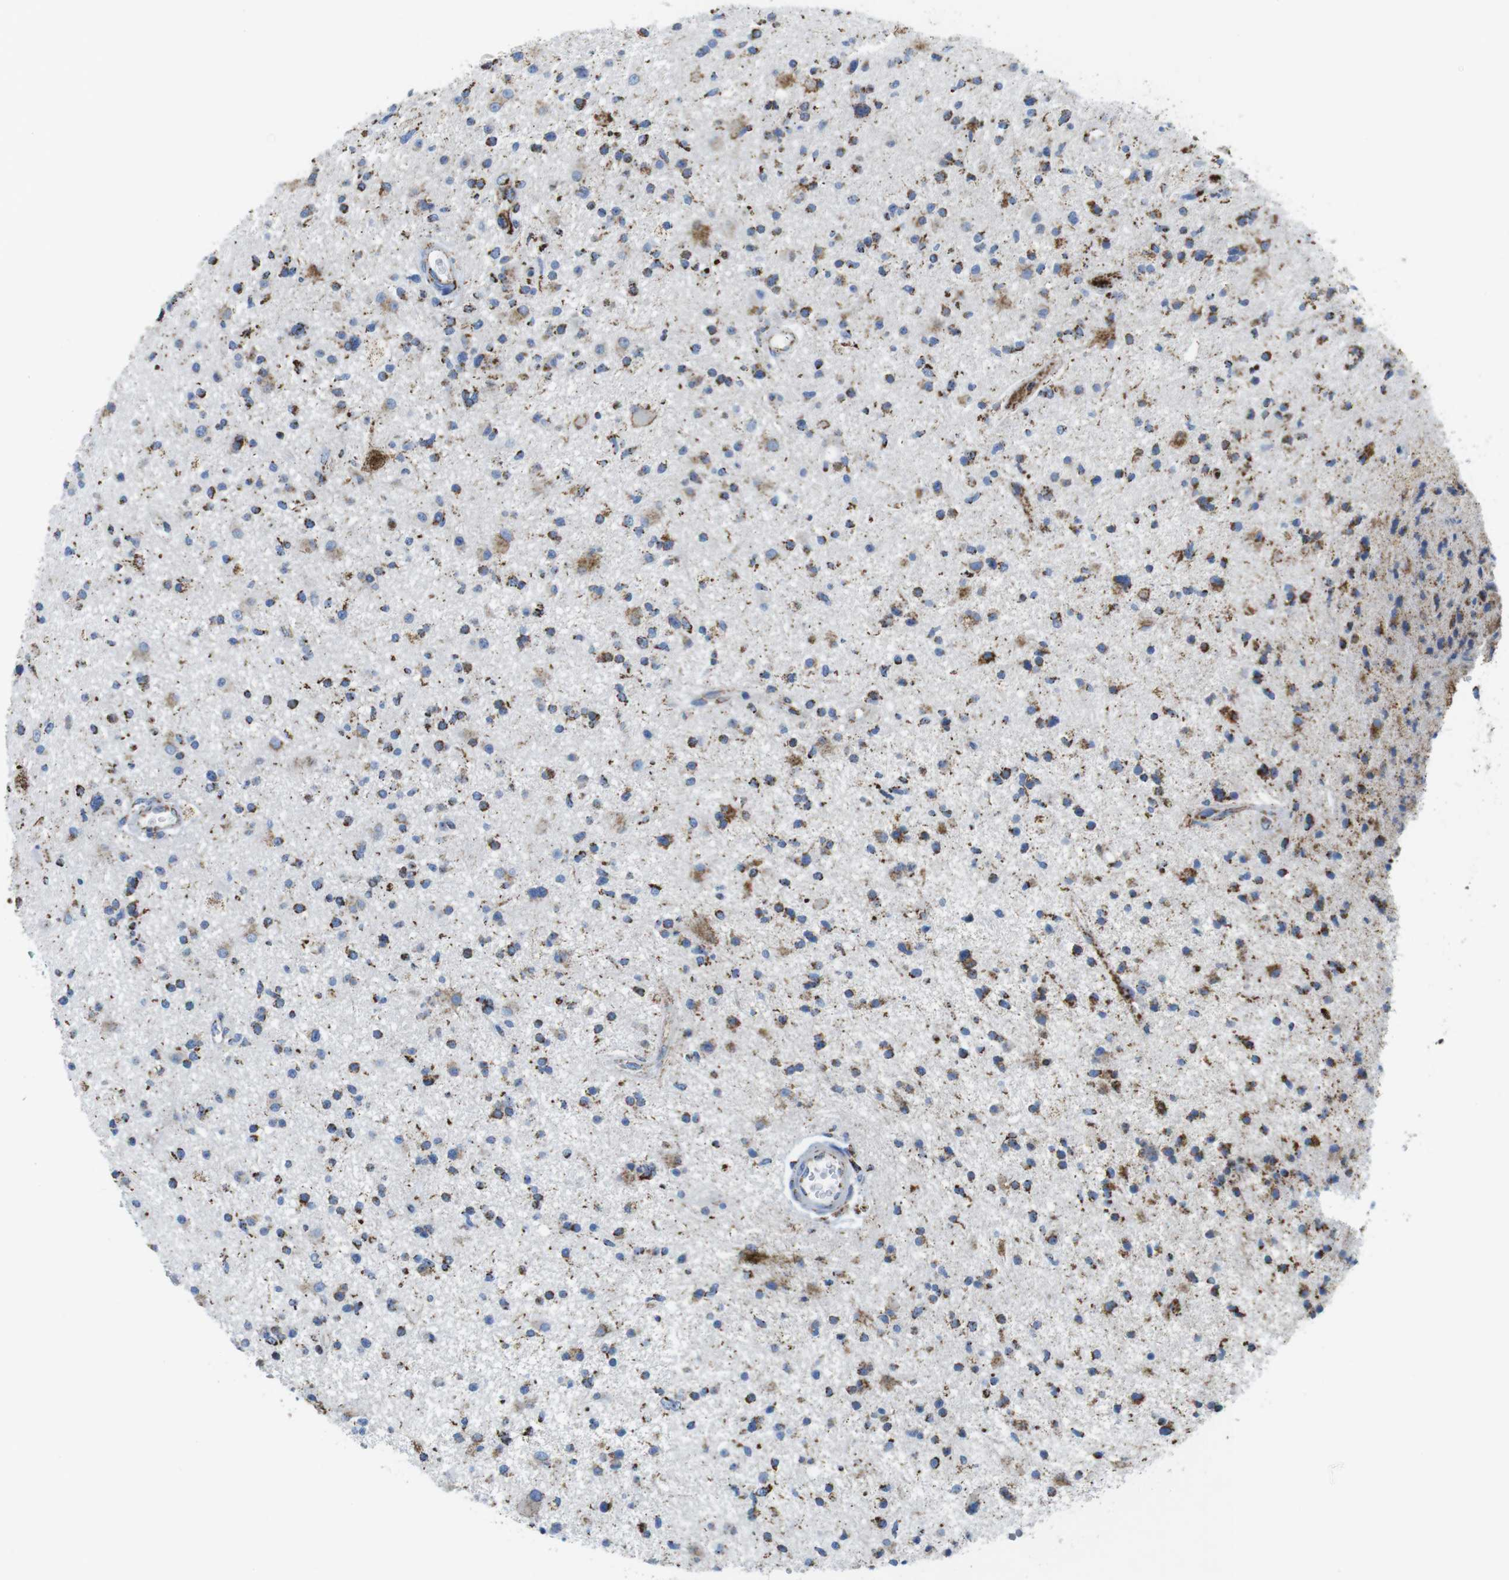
{"staining": {"intensity": "moderate", "quantity": ">75%", "location": "cytoplasmic/membranous"}, "tissue": "glioma", "cell_type": "Tumor cells", "image_type": "cancer", "snomed": [{"axis": "morphology", "description": "Glioma, malignant, High grade"}, {"axis": "topography", "description": "Brain"}], "caption": "Immunohistochemistry (DAB) staining of human glioma shows moderate cytoplasmic/membranous protein staining in approximately >75% of tumor cells. Immunohistochemistry stains the protein in brown and the nuclei are stained blue.", "gene": "ATP5PO", "patient": {"sex": "male", "age": 33}}